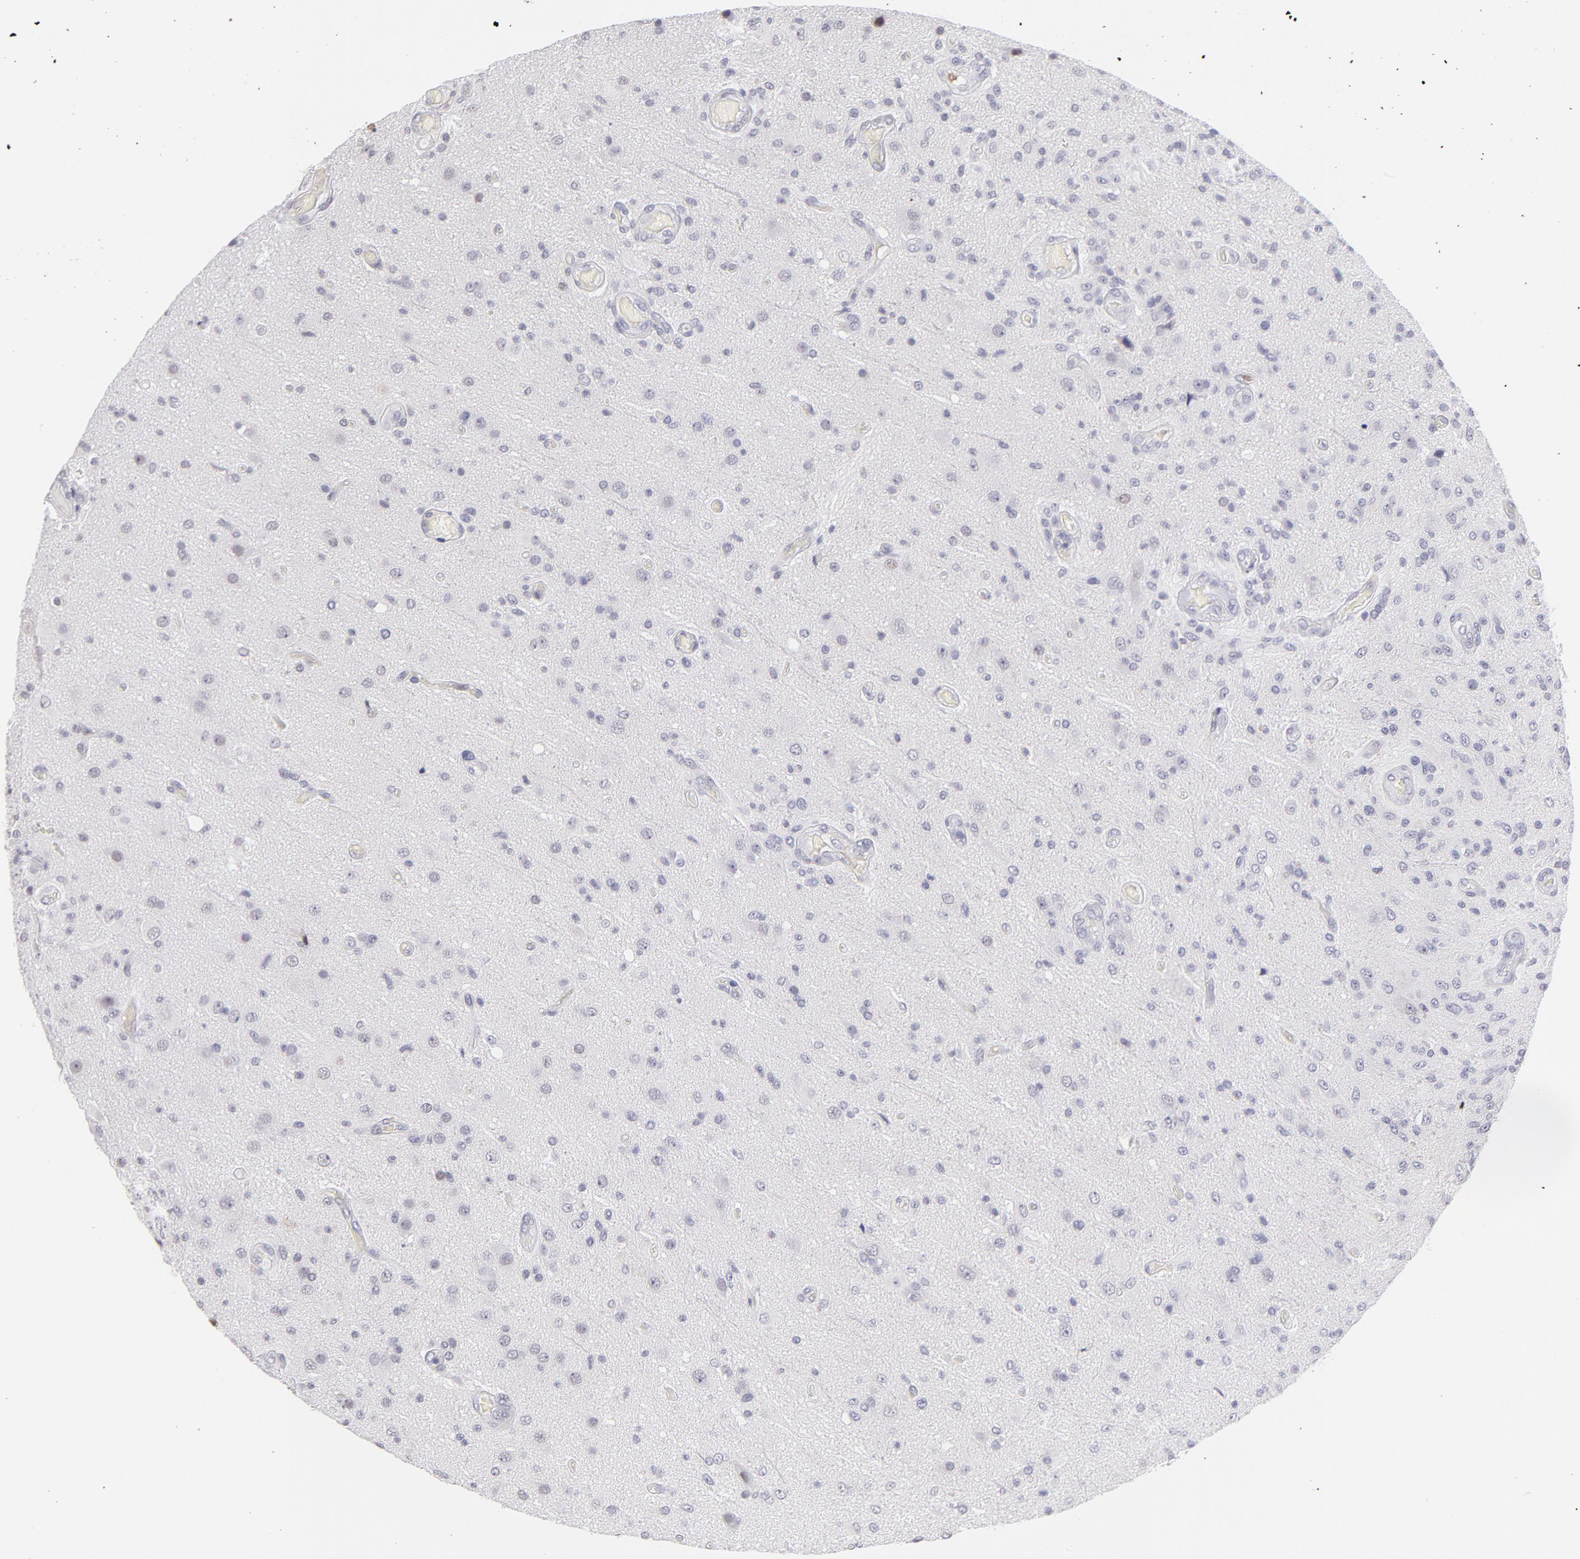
{"staining": {"intensity": "negative", "quantity": "none", "location": "none"}, "tissue": "glioma", "cell_type": "Tumor cells", "image_type": "cancer", "snomed": [{"axis": "morphology", "description": "Normal tissue, NOS"}, {"axis": "morphology", "description": "Glioma, malignant, High grade"}, {"axis": "topography", "description": "Cerebral cortex"}], "caption": "Immunohistochemistry (IHC) of glioma demonstrates no positivity in tumor cells.", "gene": "LTB4R", "patient": {"sex": "male", "age": 77}}